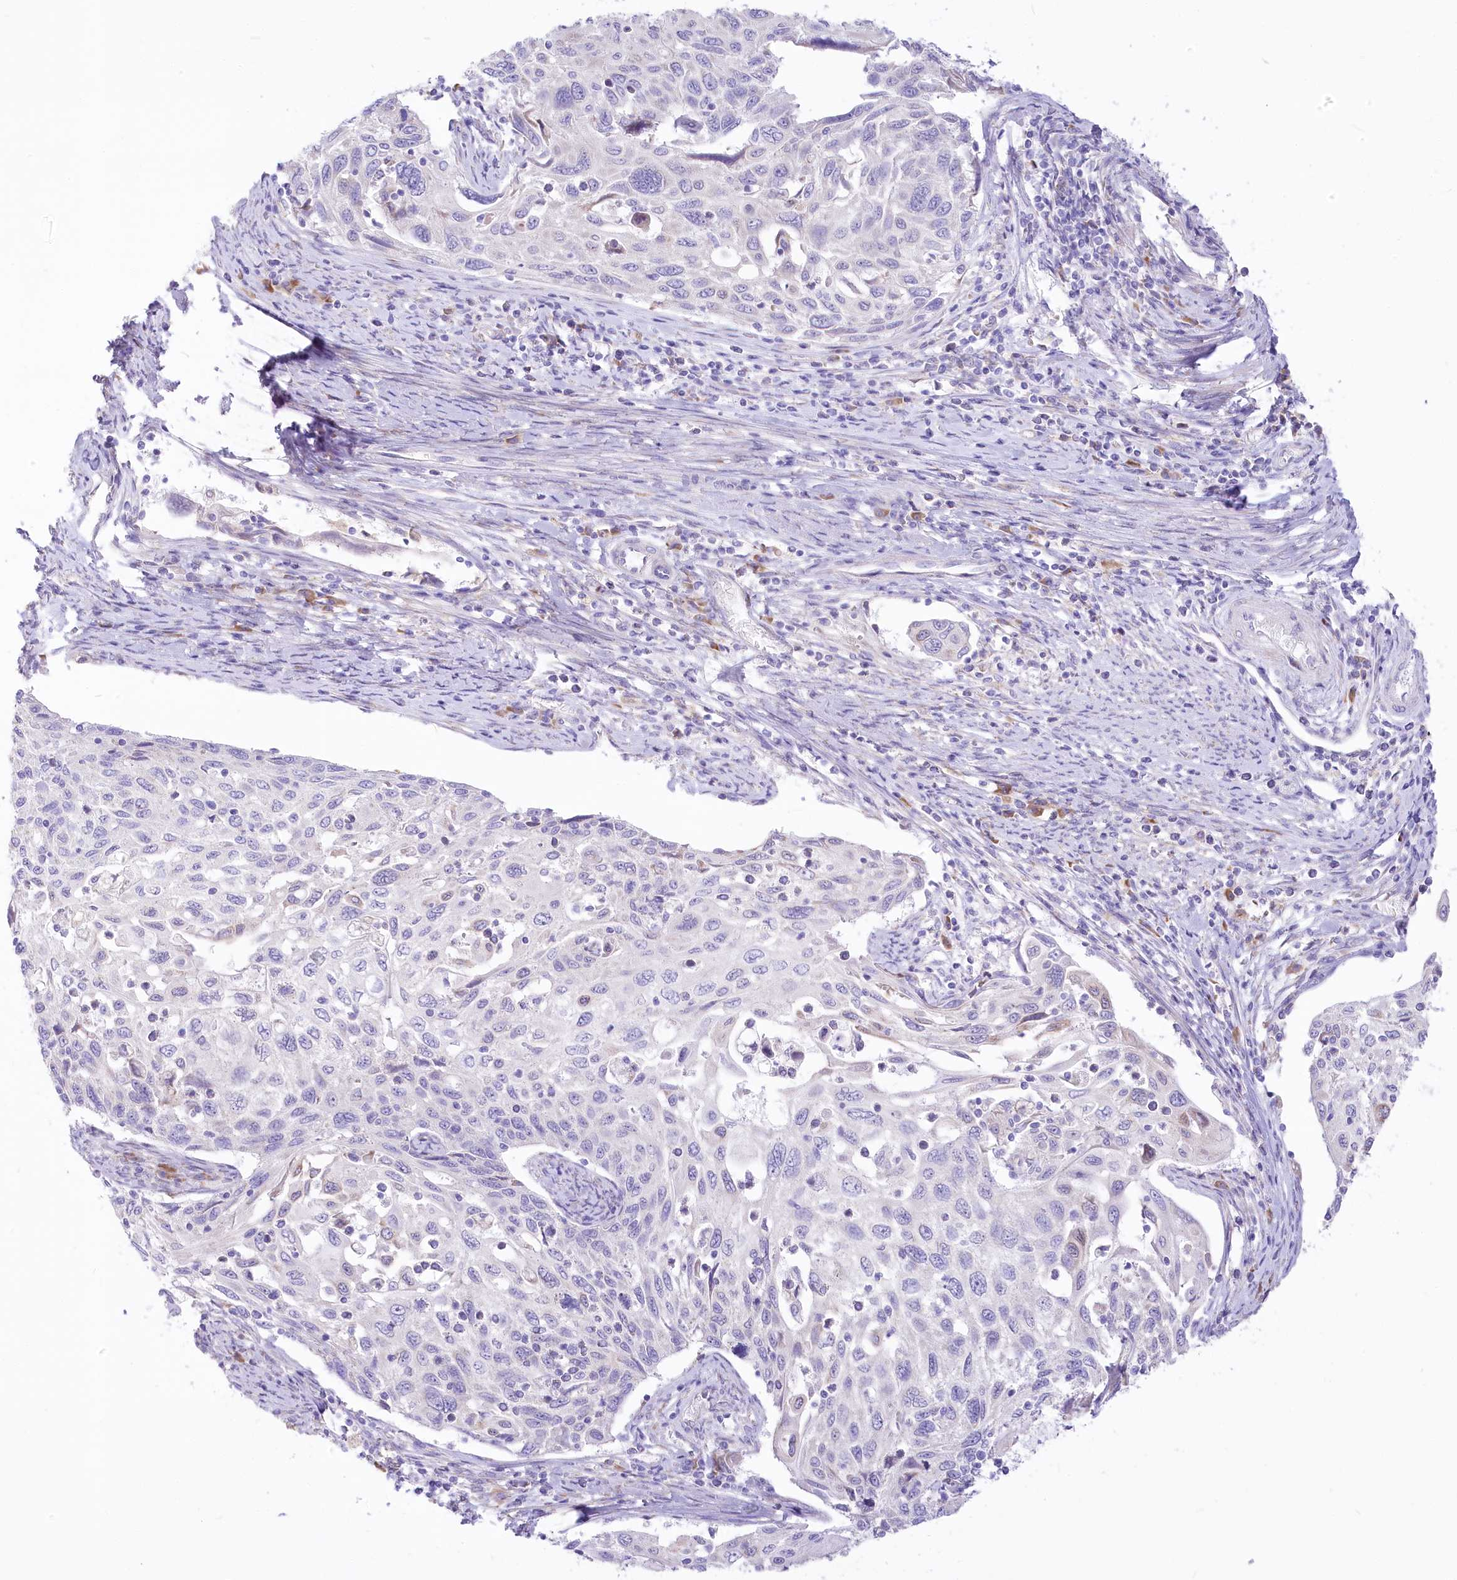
{"staining": {"intensity": "negative", "quantity": "none", "location": "none"}, "tissue": "cervical cancer", "cell_type": "Tumor cells", "image_type": "cancer", "snomed": [{"axis": "morphology", "description": "Squamous cell carcinoma, NOS"}, {"axis": "topography", "description": "Cervix"}], "caption": "An immunohistochemistry (IHC) photomicrograph of squamous cell carcinoma (cervical) is shown. There is no staining in tumor cells of squamous cell carcinoma (cervical). The staining was performed using DAB (3,3'-diaminobenzidine) to visualize the protein expression in brown, while the nuclei were stained in blue with hematoxylin (Magnification: 20x).", "gene": "STT3B", "patient": {"sex": "female", "age": 70}}